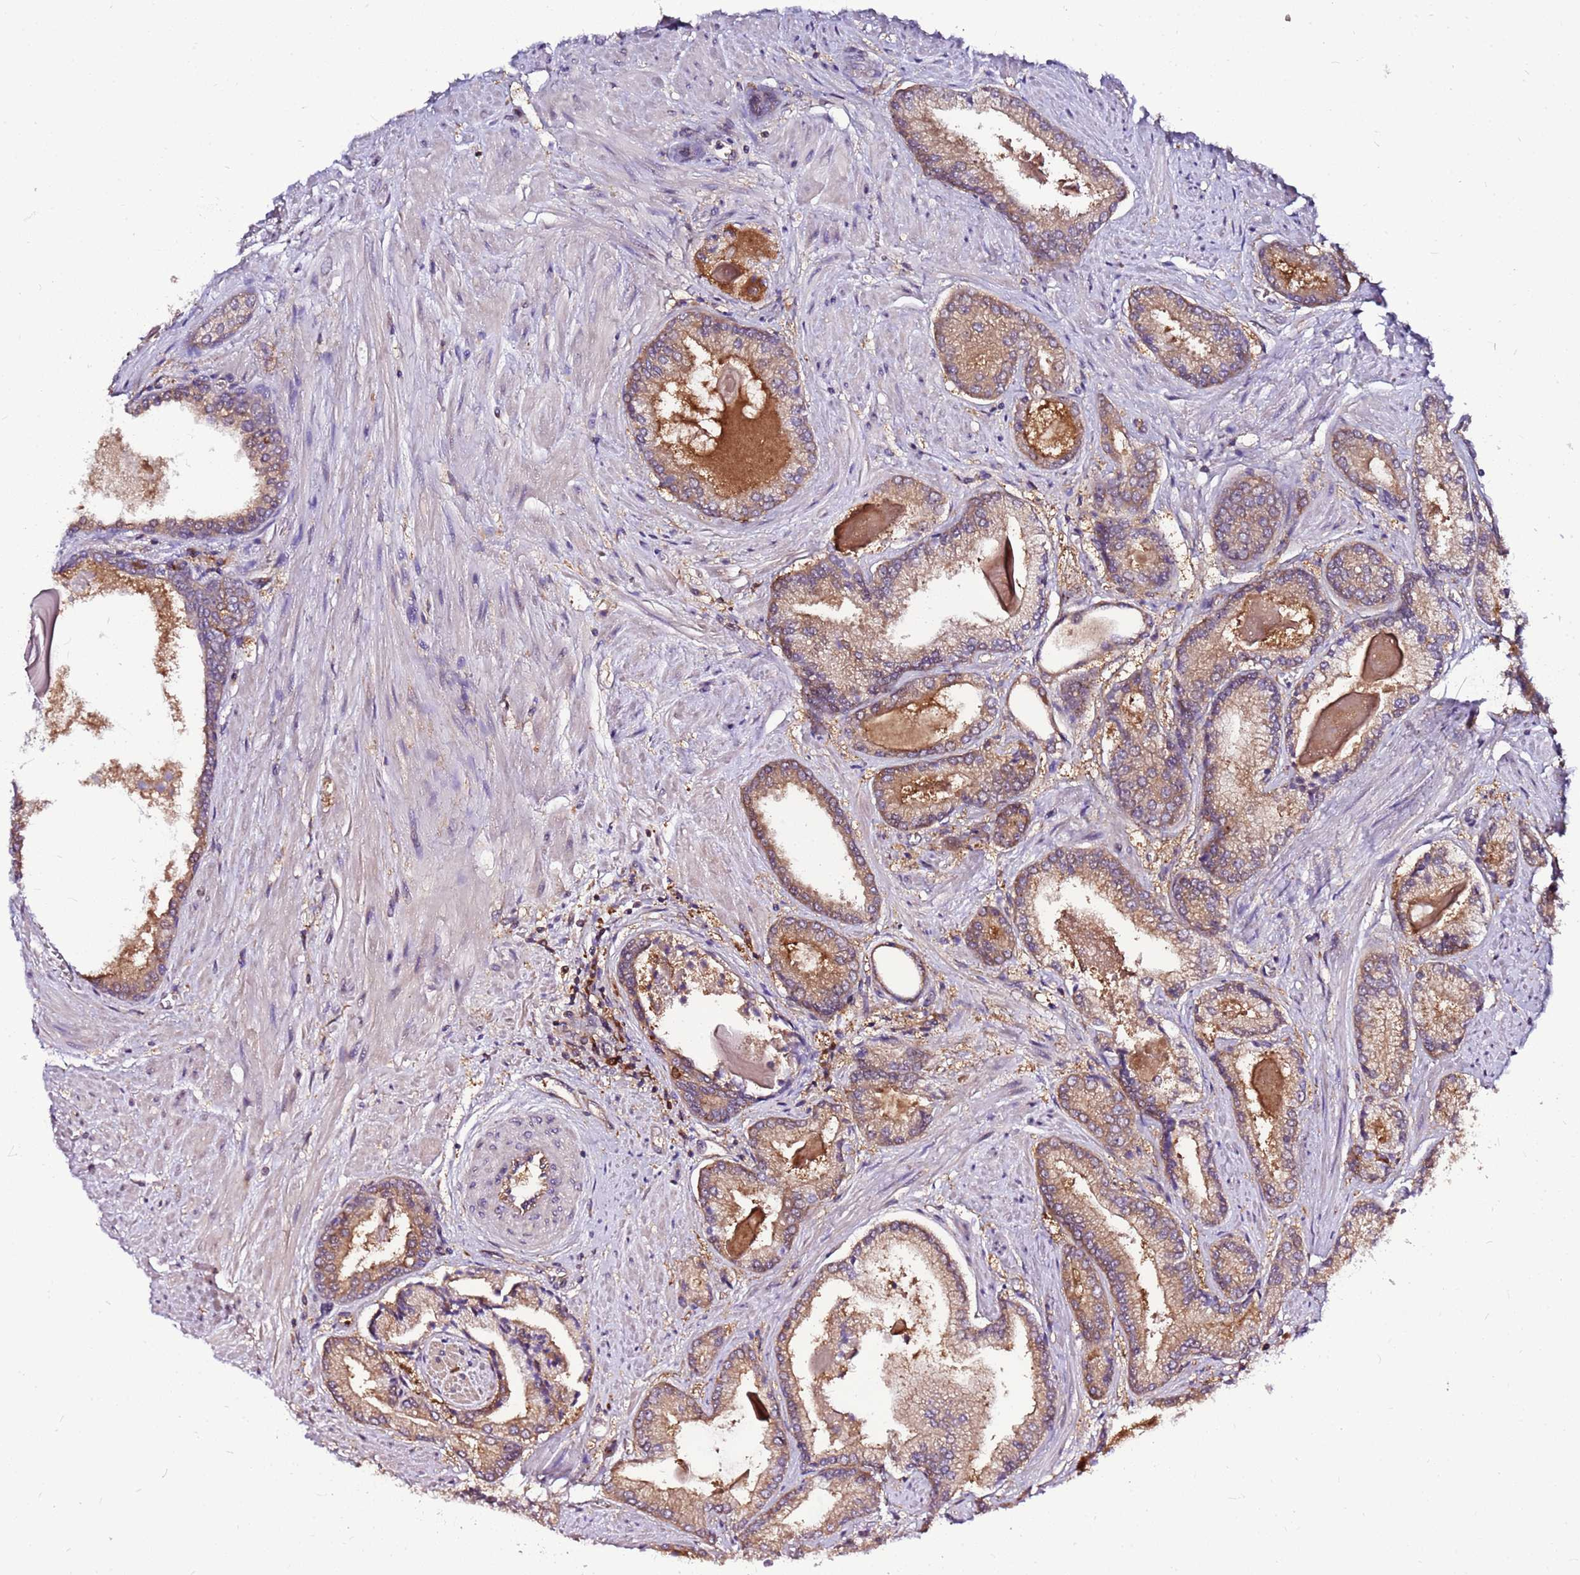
{"staining": {"intensity": "moderate", "quantity": ">75%", "location": "cytoplasmic/membranous"}, "tissue": "prostate cancer", "cell_type": "Tumor cells", "image_type": "cancer", "snomed": [{"axis": "morphology", "description": "Adenocarcinoma, High grade"}, {"axis": "topography", "description": "Prostate"}], "caption": "IHC (DAB) staining of prostate cancer (high-grade adenocarcinoma) demonstrates moderate cytoplasmic/membranous protein staining in about >75% of tumor cells. The protein of interest is shown in brown color, while the nuclei are stained blue.", "gene": "ATXN2L", "patient": {"sex": "male", "age": 68}}